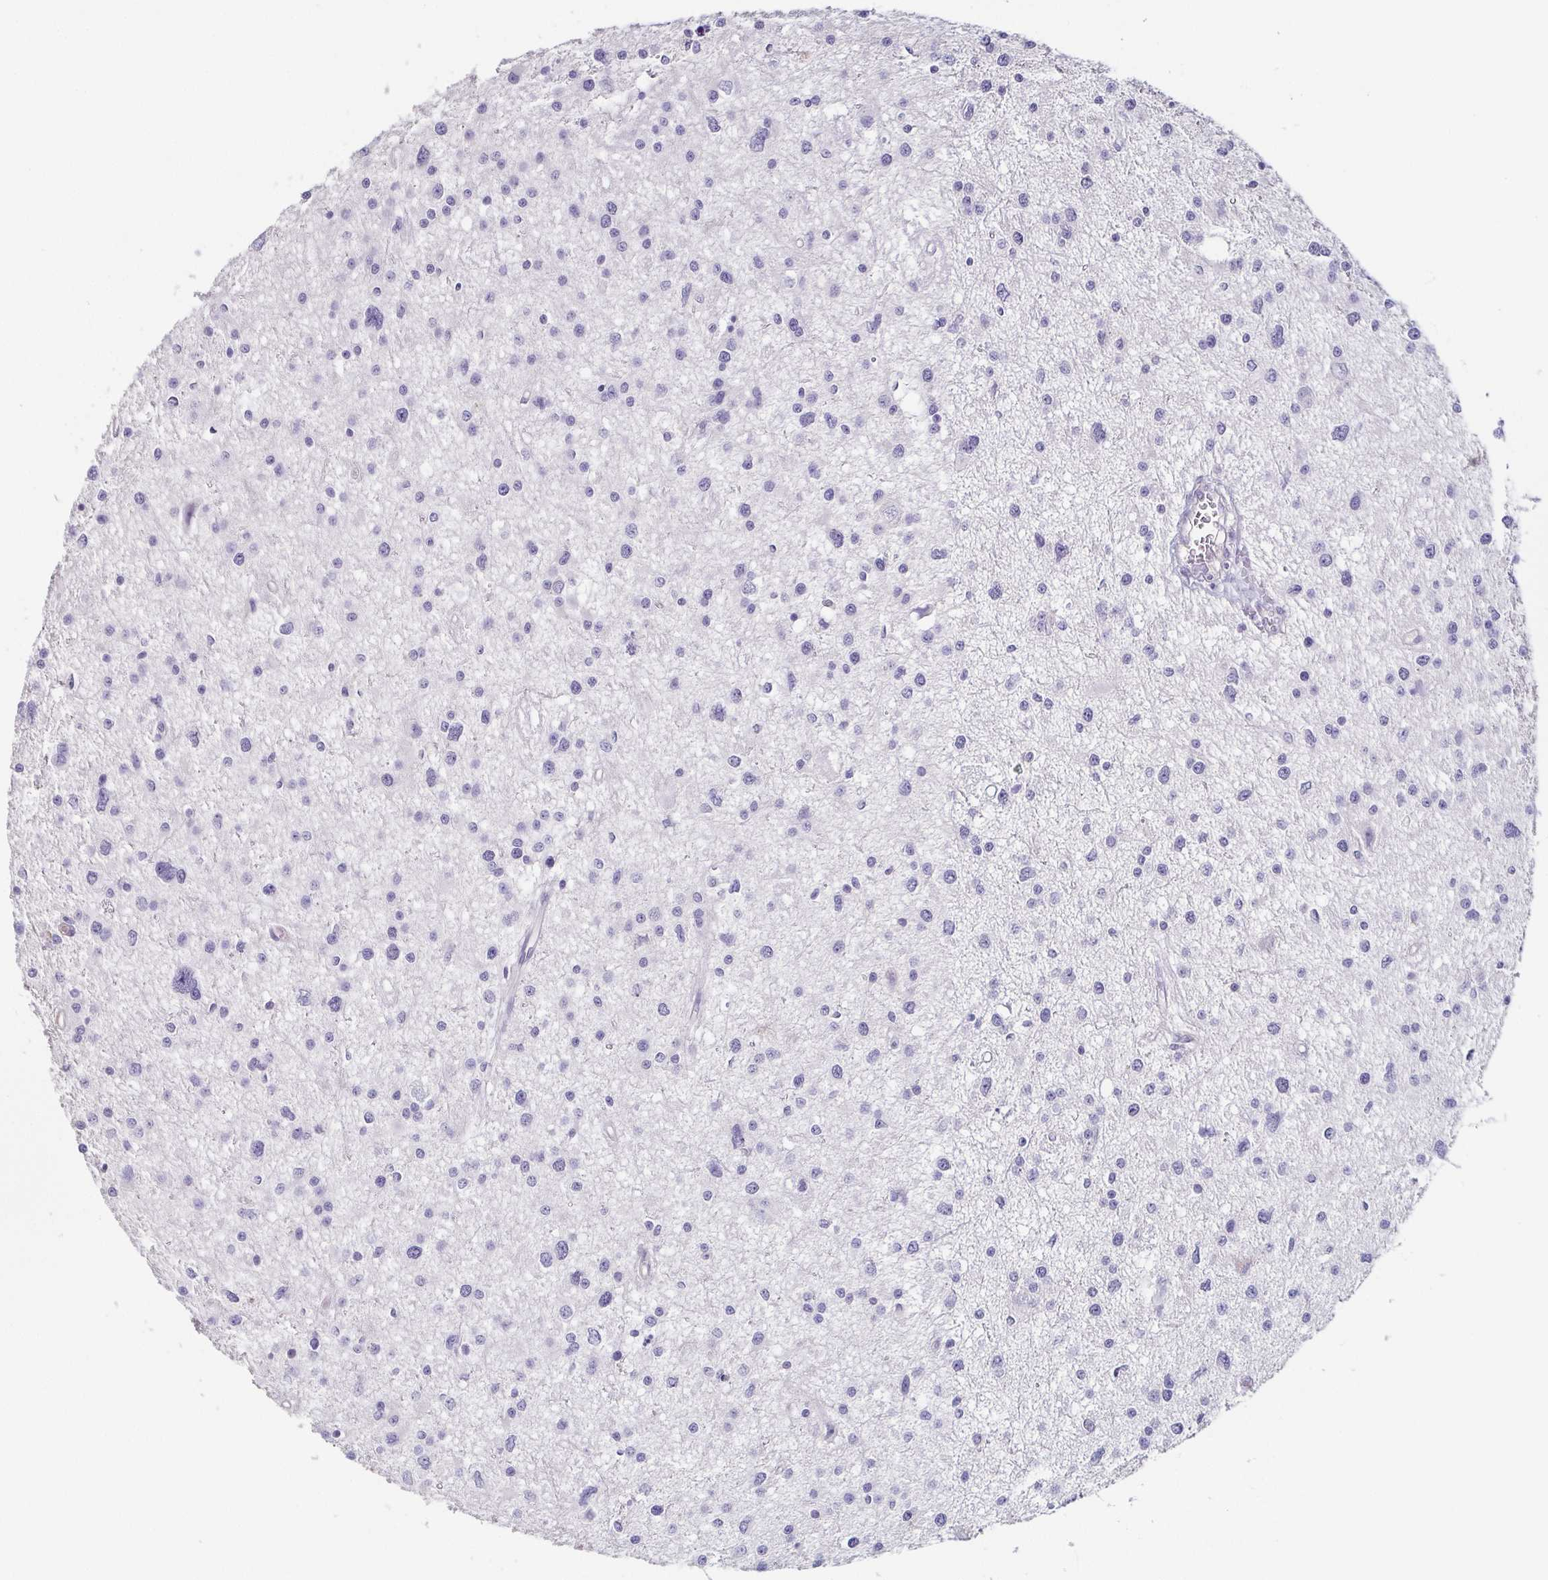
{"staining": {"intensity": "negative", "quantity": "none", "location": "none"}, "tissue": "glioma", "cell_type": "Tumor cells", "image_type": "cancer", "snomed": [{"axis": "morphology", "description": "Glioma, malignant, High grade"}, {"axis": "topography", "description": "Brain"}], "caption": "Tumor cells are negative for protein expression in human high-grade glioma (malignant).", "gene": "COL17A1", "patient": {"sex": "male", "age": 54}}